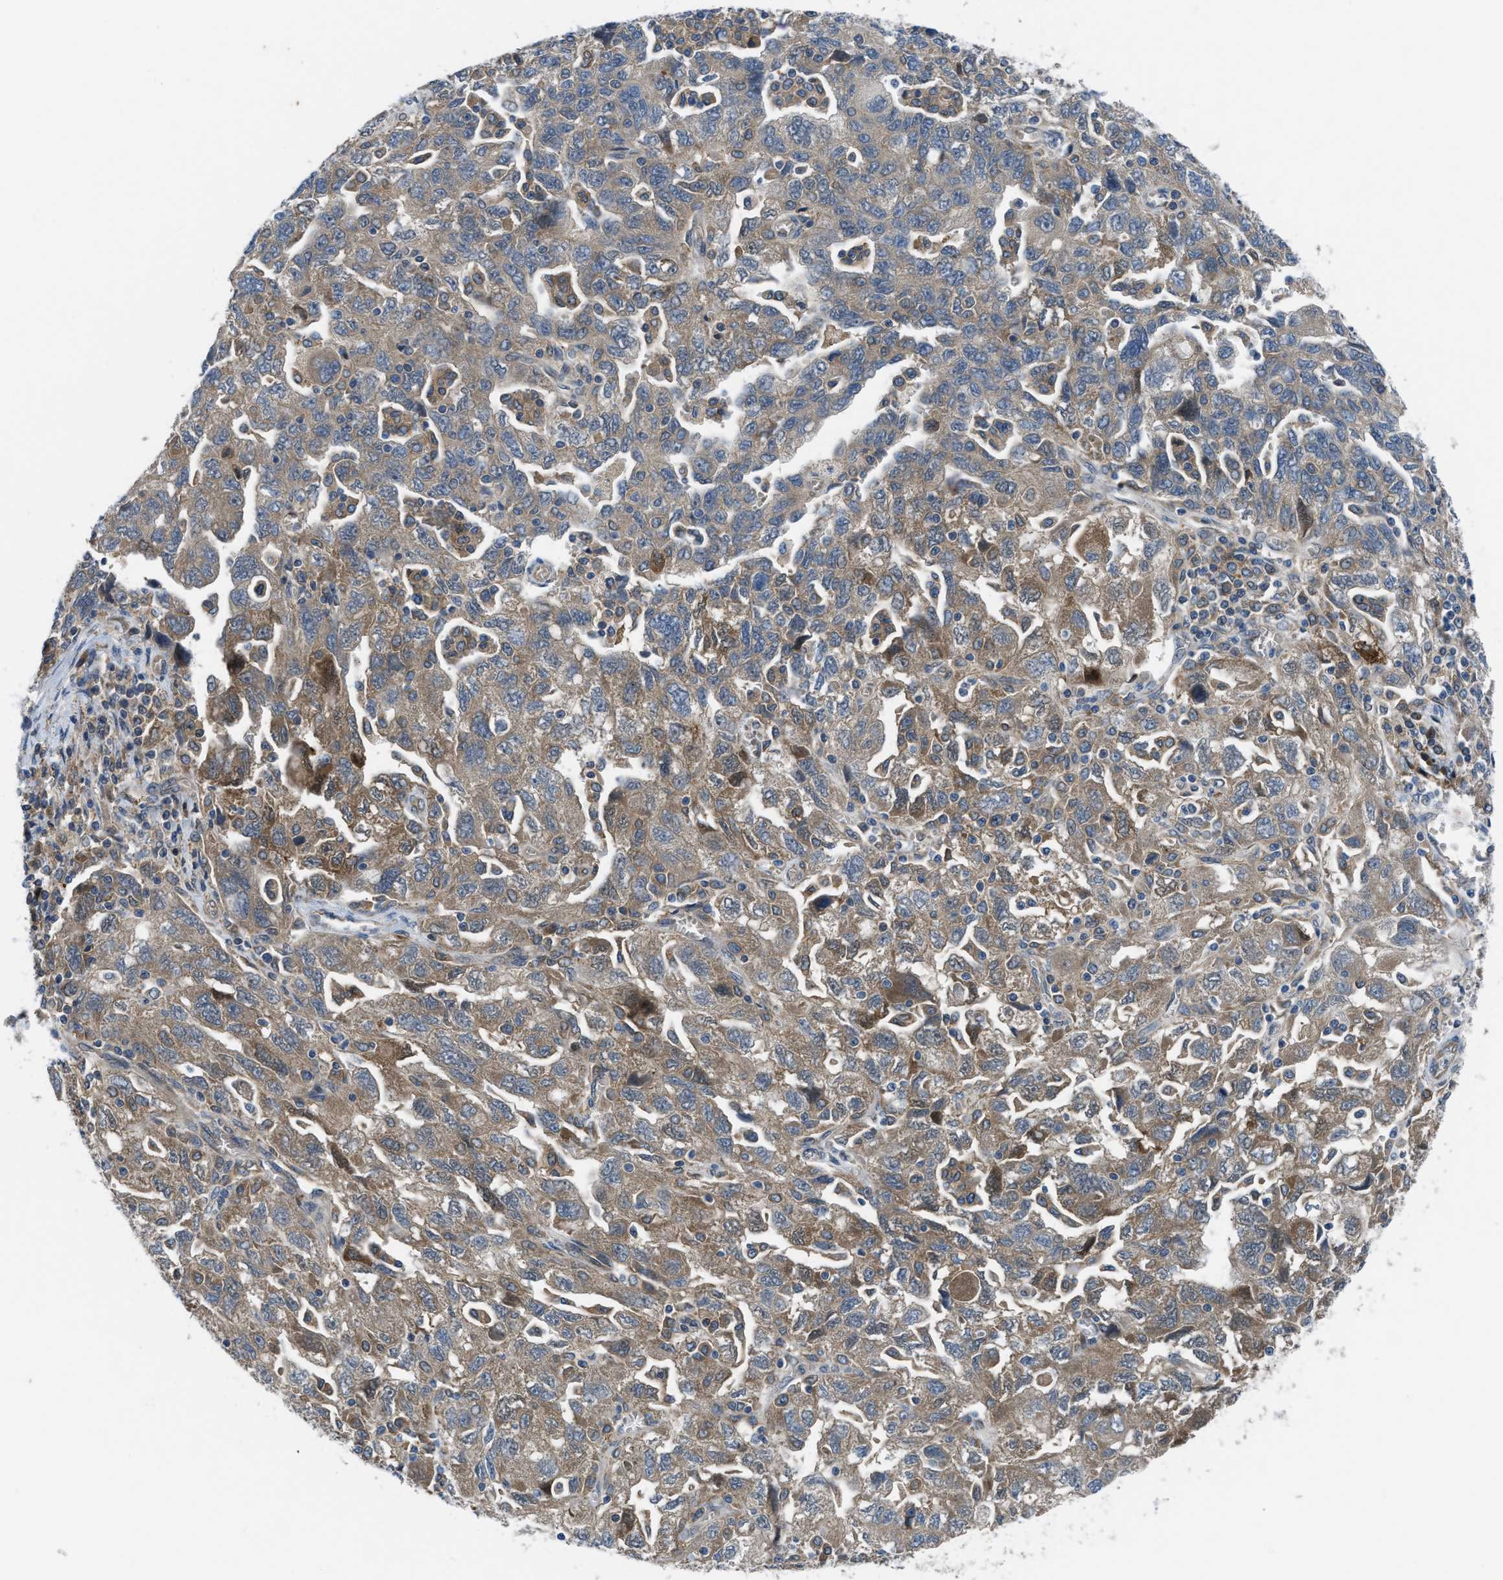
{"staining": {"intensity": "moderate", "quantity": ">75%", "location": "cytoplasmic/membranous"}, "tissue": "ovarian cancer", "cell_type": "Tumor cells", "image_type": "cancer", "snomed": [{"axis": "morphology", "description": "Carcinoma, NOS"}, {"axis": "morphology", "description": "Cystadenocarcinoma, serous, NOS"}, {"axis": "topography", "description": "Ovary"}], "caption": "Brown immunohistochemical staining in human ovarian cancer exhibits moderate cytoplasmic/membranous positivity in approximately >75% of tumor cells. (DAB (3,3'-diaminobenzidine) IHC with brightfield microscopy, high magnification).", "gene": "BAZ2B", "patient": {"sex": "female", "age": 69}}